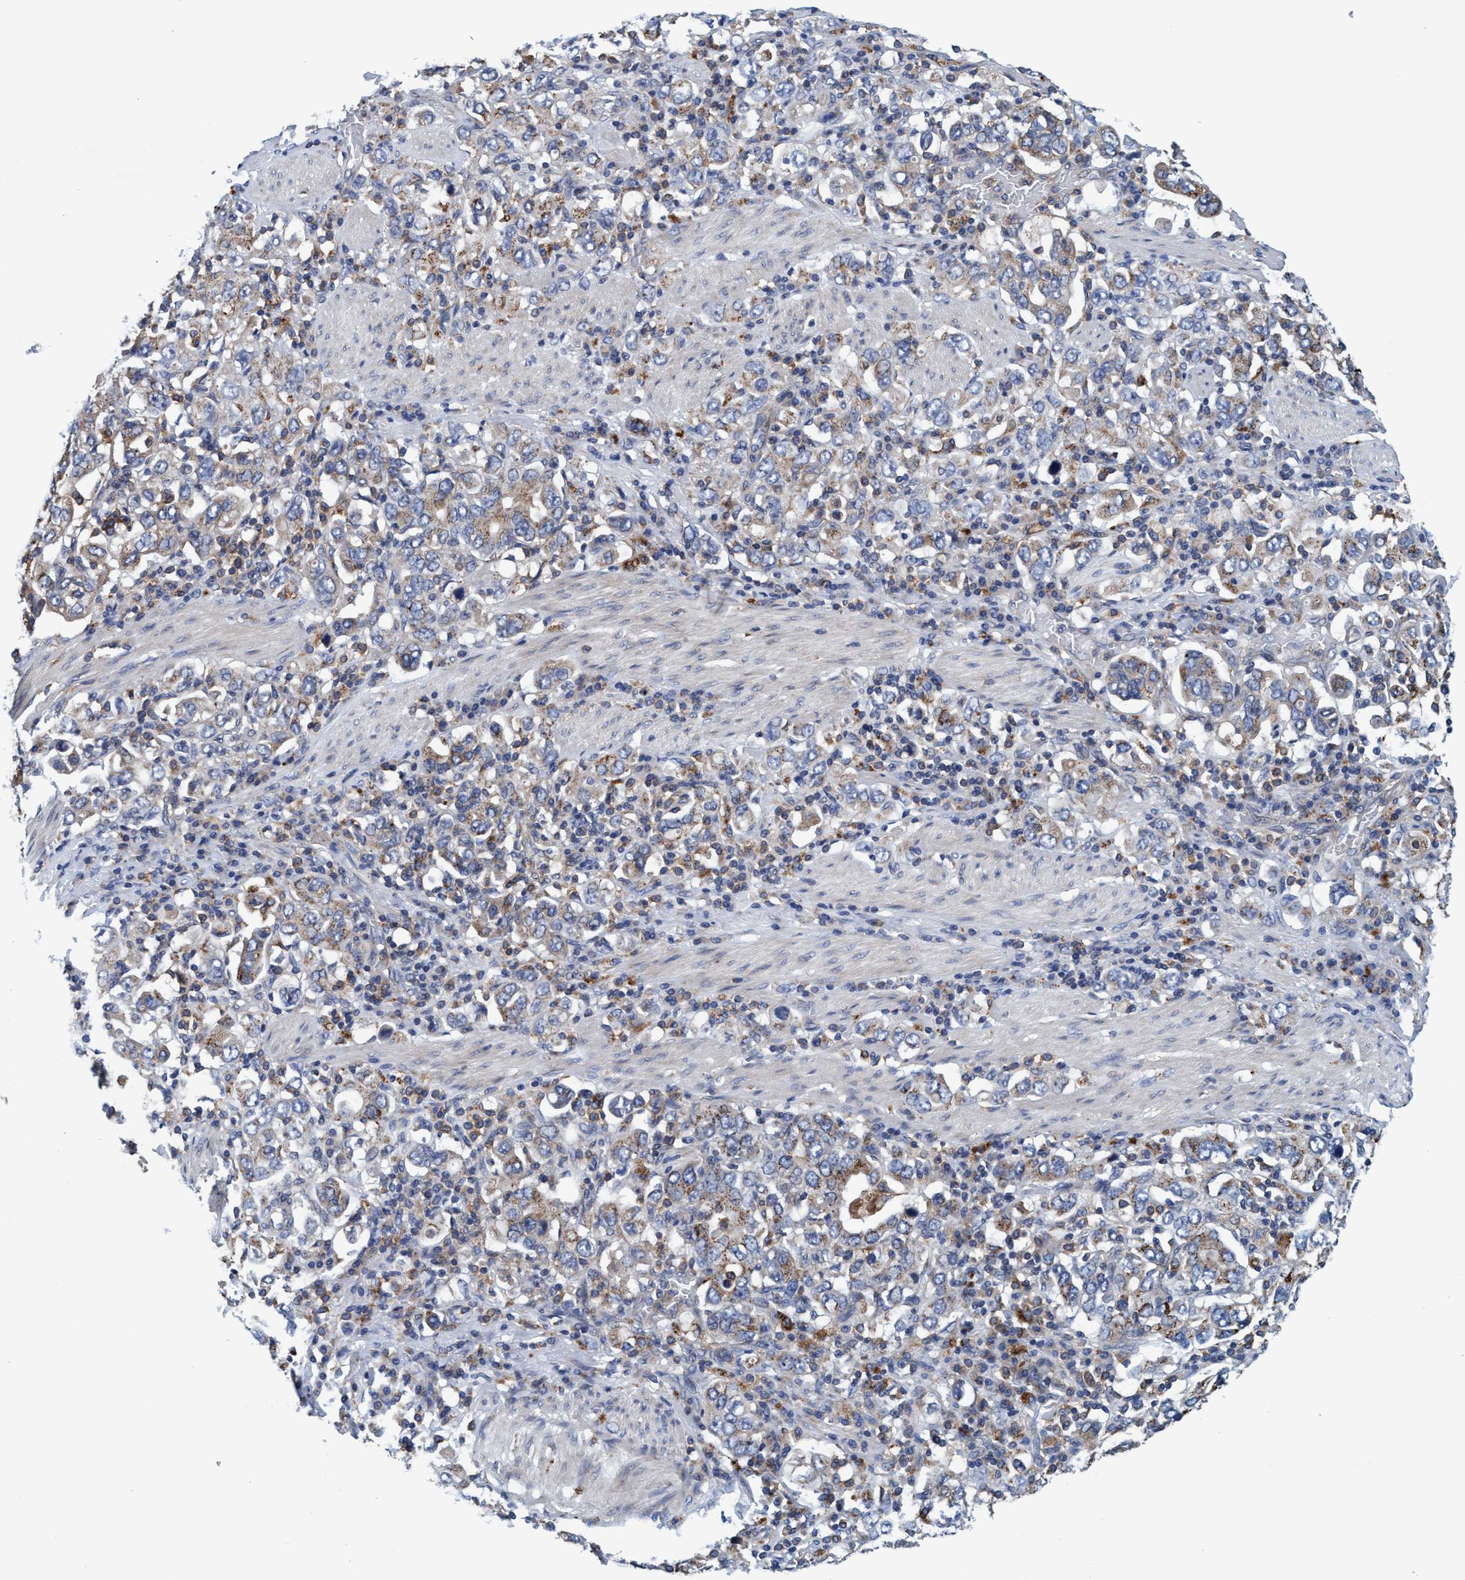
{"staining": {"intensity": "weak", "quantity": "25%-75%", "location": "cytoplasmic/membranous"}, "tissue": "stomach cancer", "cell_type": "Tumor cells", "image_type": "cancer", "snomed": [{"axis": "morphology", "description": "Adenocarcinoma, NOS"}, {"axis": "topography", "description": "Stomach, upper"}], "caption": "The histopathology image reveals immunohistochemical staining of stomach cancer (adenocarcinoma). There is weak cytoplasmic/membranous expression is appreciated in about 25%-75% of tumor cells. The staining was performed using DAB (3,3'-diaminobenzidine) to visualize the protein expression in brown, while the nuclei were stained in blue with hematoxylin (Magnification: 20x).", "gene": "ENDOG", "patient": {"sex": "male", "age": 62}}